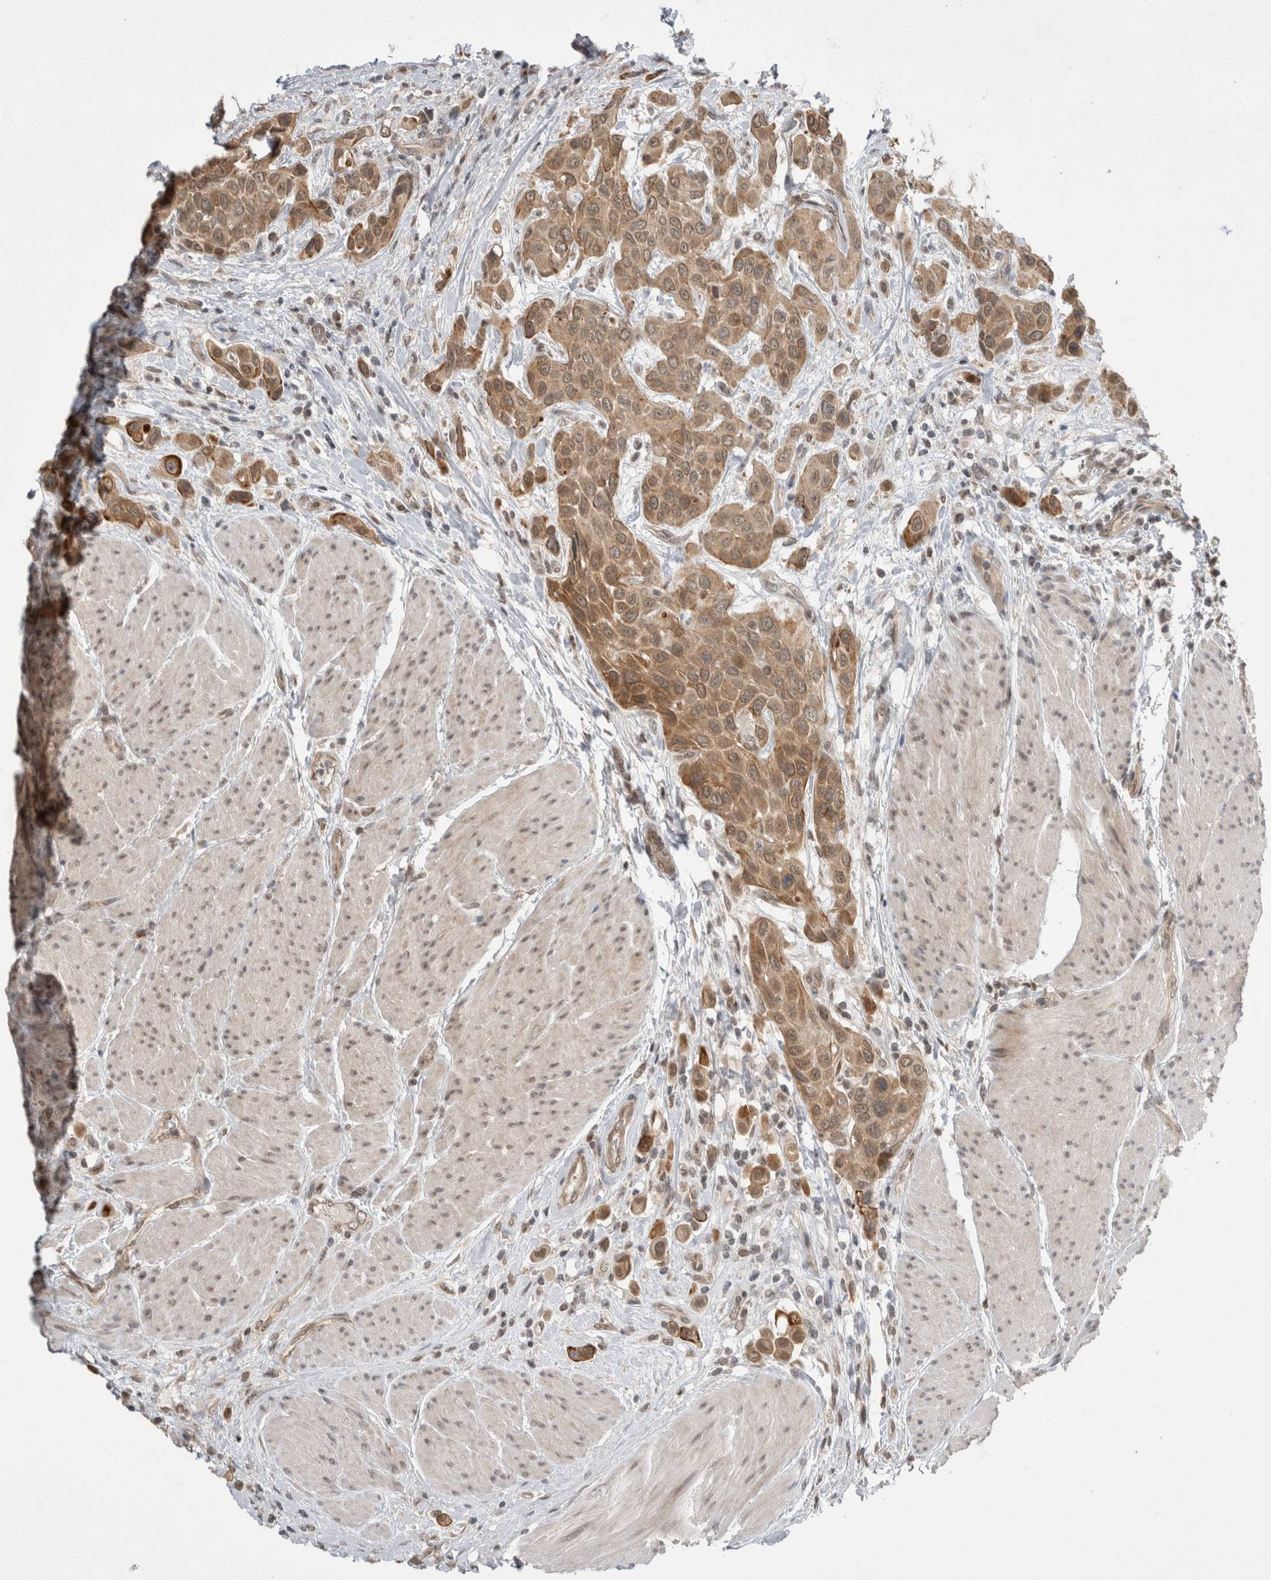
{"staining": {"intensity": "moderate", "quantity": ">75%", "location": "cytoplasmic/membranous"}, "tissue": "urothelial cancer", "cell_type": "Tumor cells", "image_type": "cancer", "snomed": [{"axis": "morphology", "description": "Urothelial carcinoma, High grade"}, {"axis": "topography", "description": "Urinary bladder"}], "caption": "Protein expression analysis of high-grade urothelial carcinoma displays moderate cytoplasmic/membranous positivity in about >75% of tumor cells. Using DAB (brown) and hematoxylin (blue) stains, captured at high magnification using brightfield microscopy.", "gene": "ZNF341", "patient": {"sex": "male", "age": 50}}